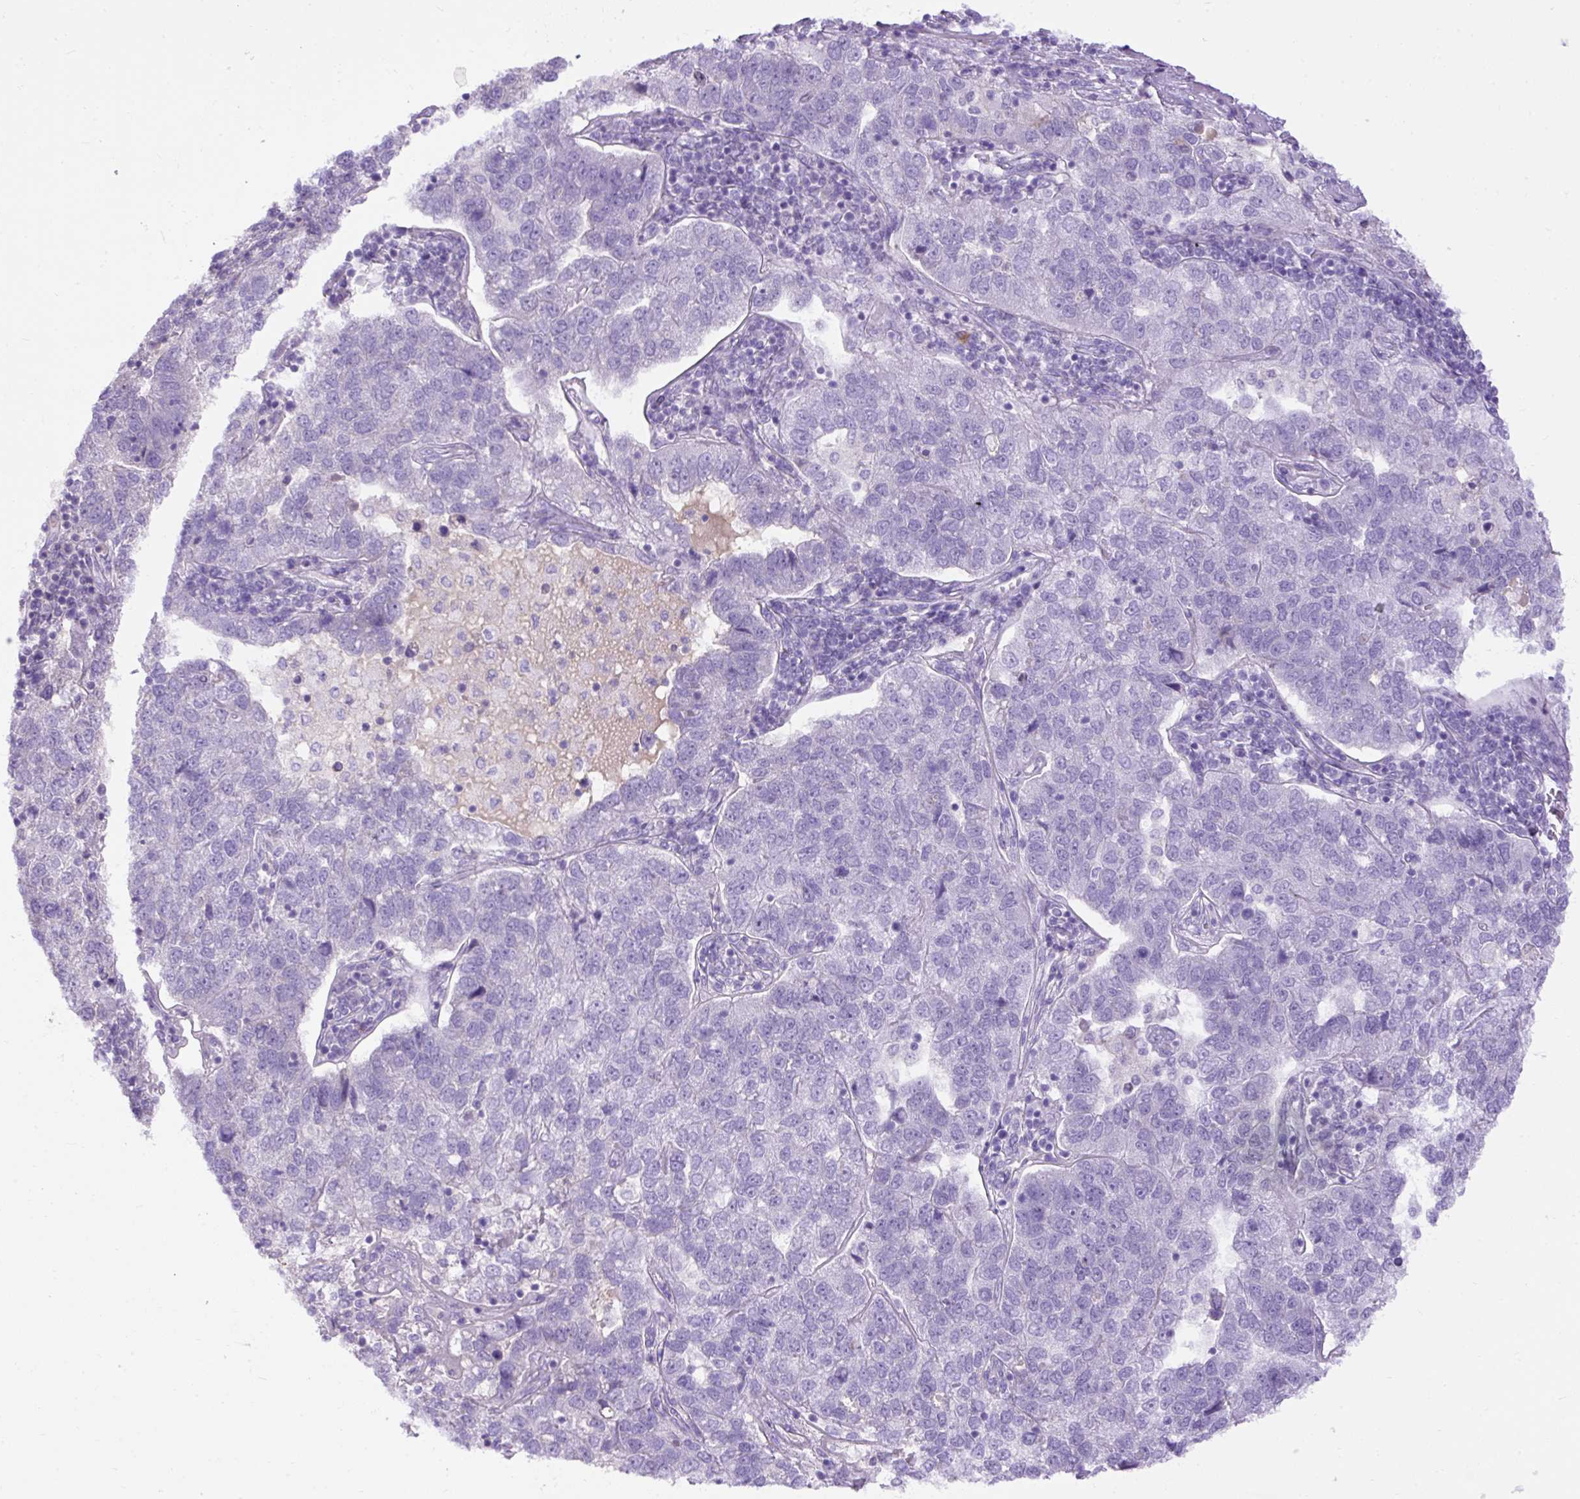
{"staining": {"intensity": "negative", "quantity": "none", "location": "none"}, "tissue": "pancreatic cancer", "cell_type": "Tumor cells", "image_type": "cancer", "snomed": [{"axis": "morphology", "description": "Adenocarcinoma, NOS"}, {"axis": "topography", "description": "Pancreas"}], "caption": "Protein analysis of pancreatic adenocarcinoma shows no significant positivity in tumor cells.", "gene": "SPTBN5", "patient": {"sex": "female", "age": 61}}